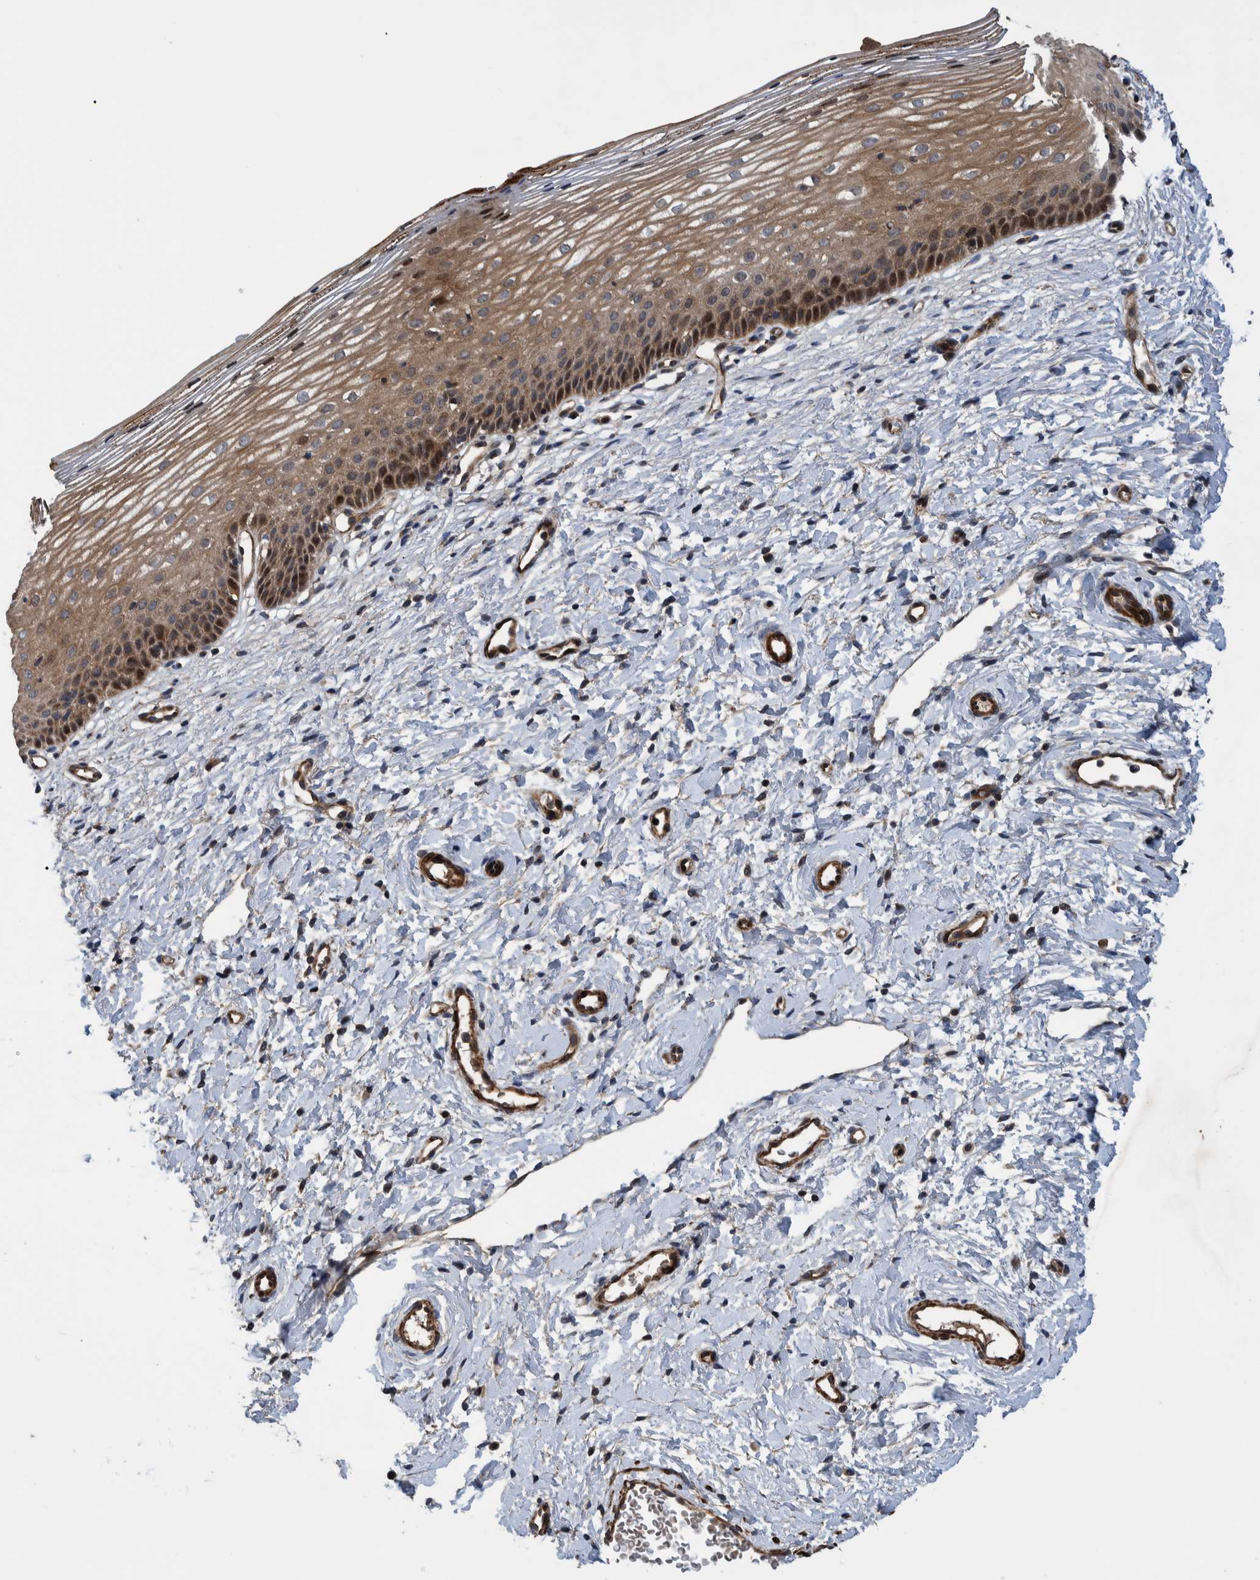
{"staining": {"intensity": "strong", "quantity": ">75%", "location": "cytoplasmic/membranous,nuclear"}, "tissue": "cervix", "cell_type": "Glandular cells", "image_type": "normal", "snomed": [{"axis": "morphology", "description": "Normal tissue, NOS"}, {"axis": "topography", "description": "Cervix"}], "caption": "Immunohistochemical staining of unremarkable human cervix demonstrates high levels of strong cytoplasmic/membranous,nuclear positivity in approximately >75% of glandular cells.", "gene": "GRPEL2", "patient": {"sex": "female", "age": 72}}